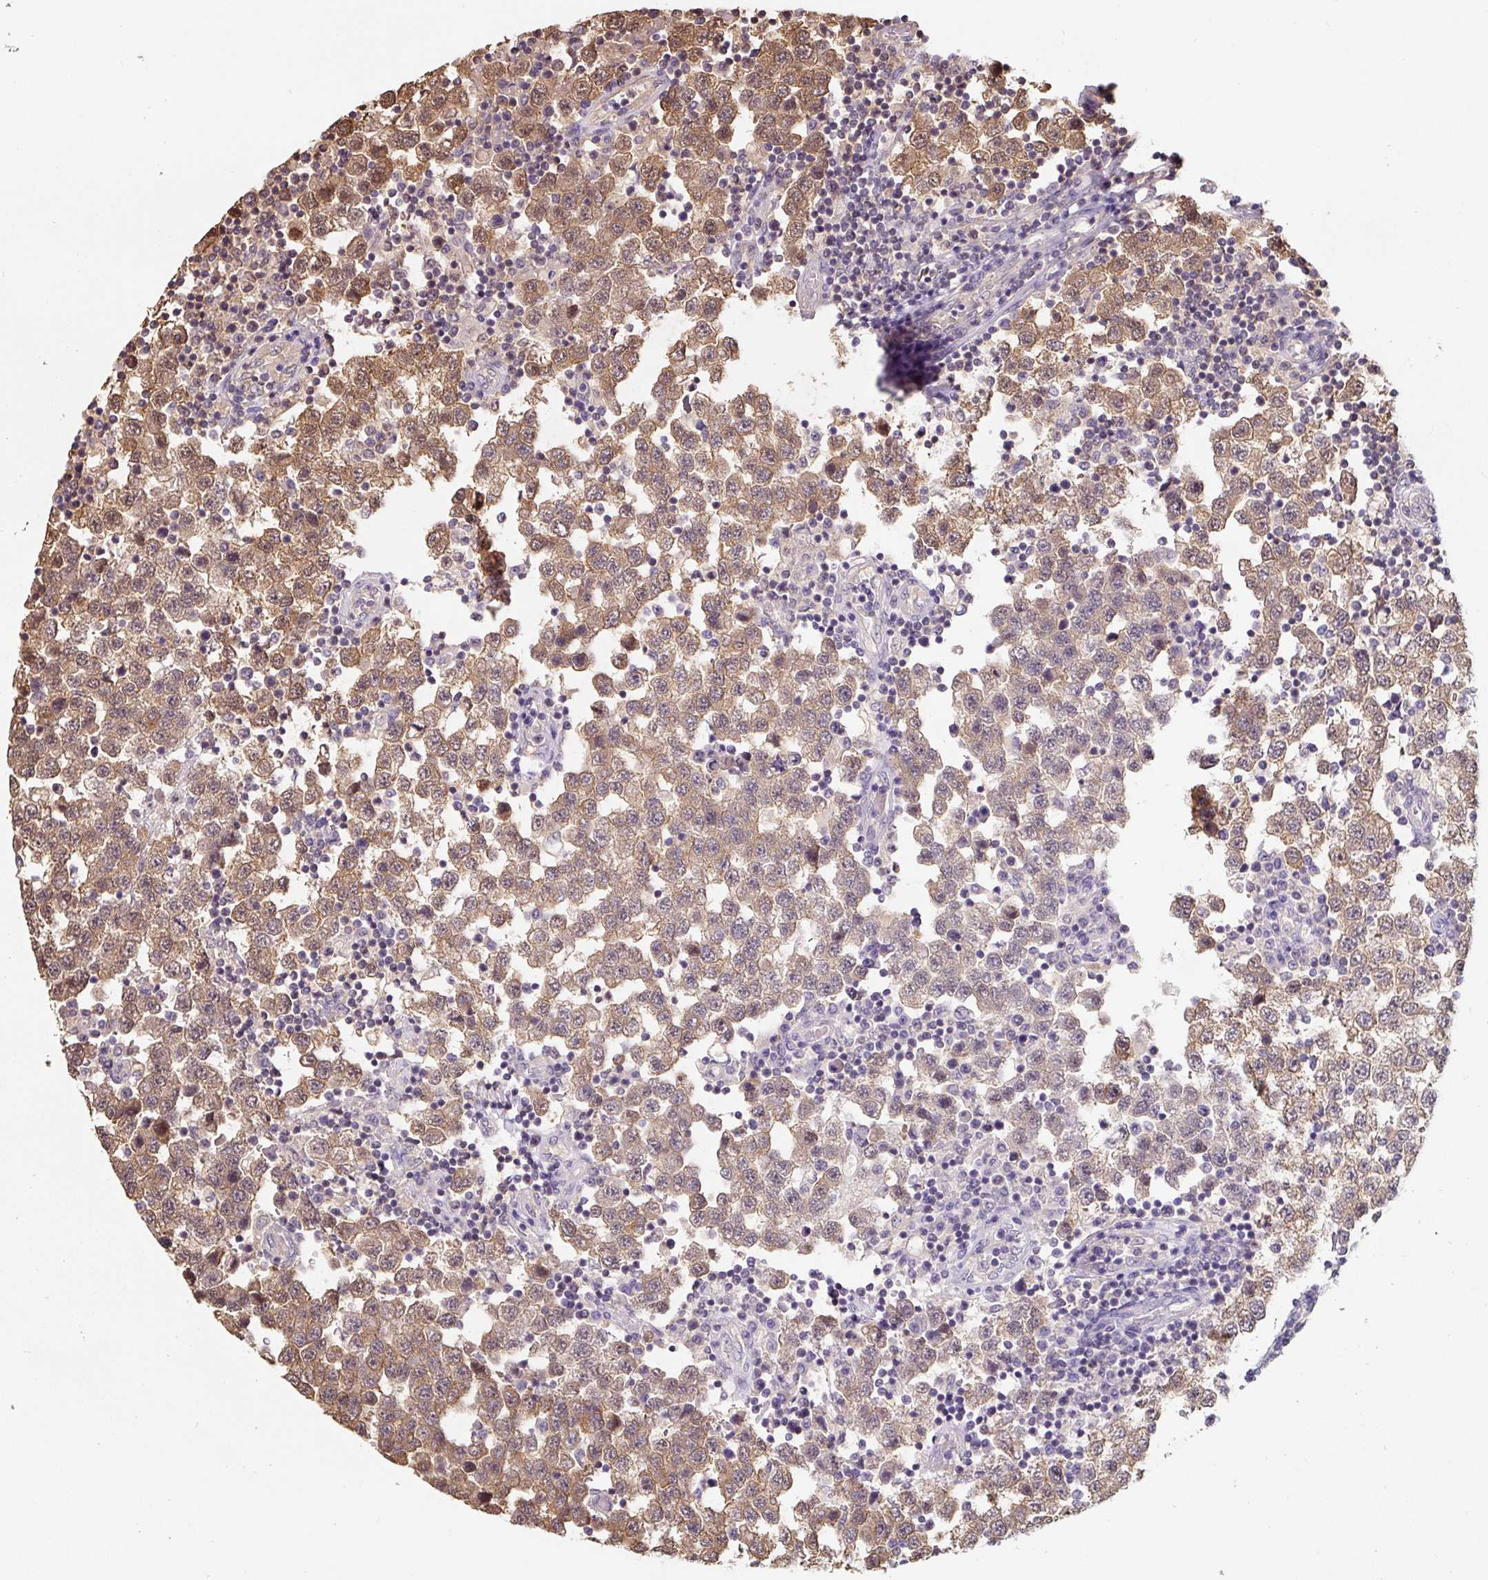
{"staining": {"intensity": "moderate", "quantity": ">75%", "location": "cytoplasmic/membranous"}, "tissue": "testis cancer", "cell_type": "Tumor cells", "image_type": "cancer", "snomed": [{"axis": "morphology", "description": "Seminoma, NOS"}, {"axis": "topography", "description": "Testis"}], "caption": "There is medium levels of moderate cytoplasmic/membranous staining in tumor cells of seminoma (testis), as demonstrated by immunohistochemical staining (brown color).", "gene": "ST13", "patient": {"sex": "male", "age": 34}}